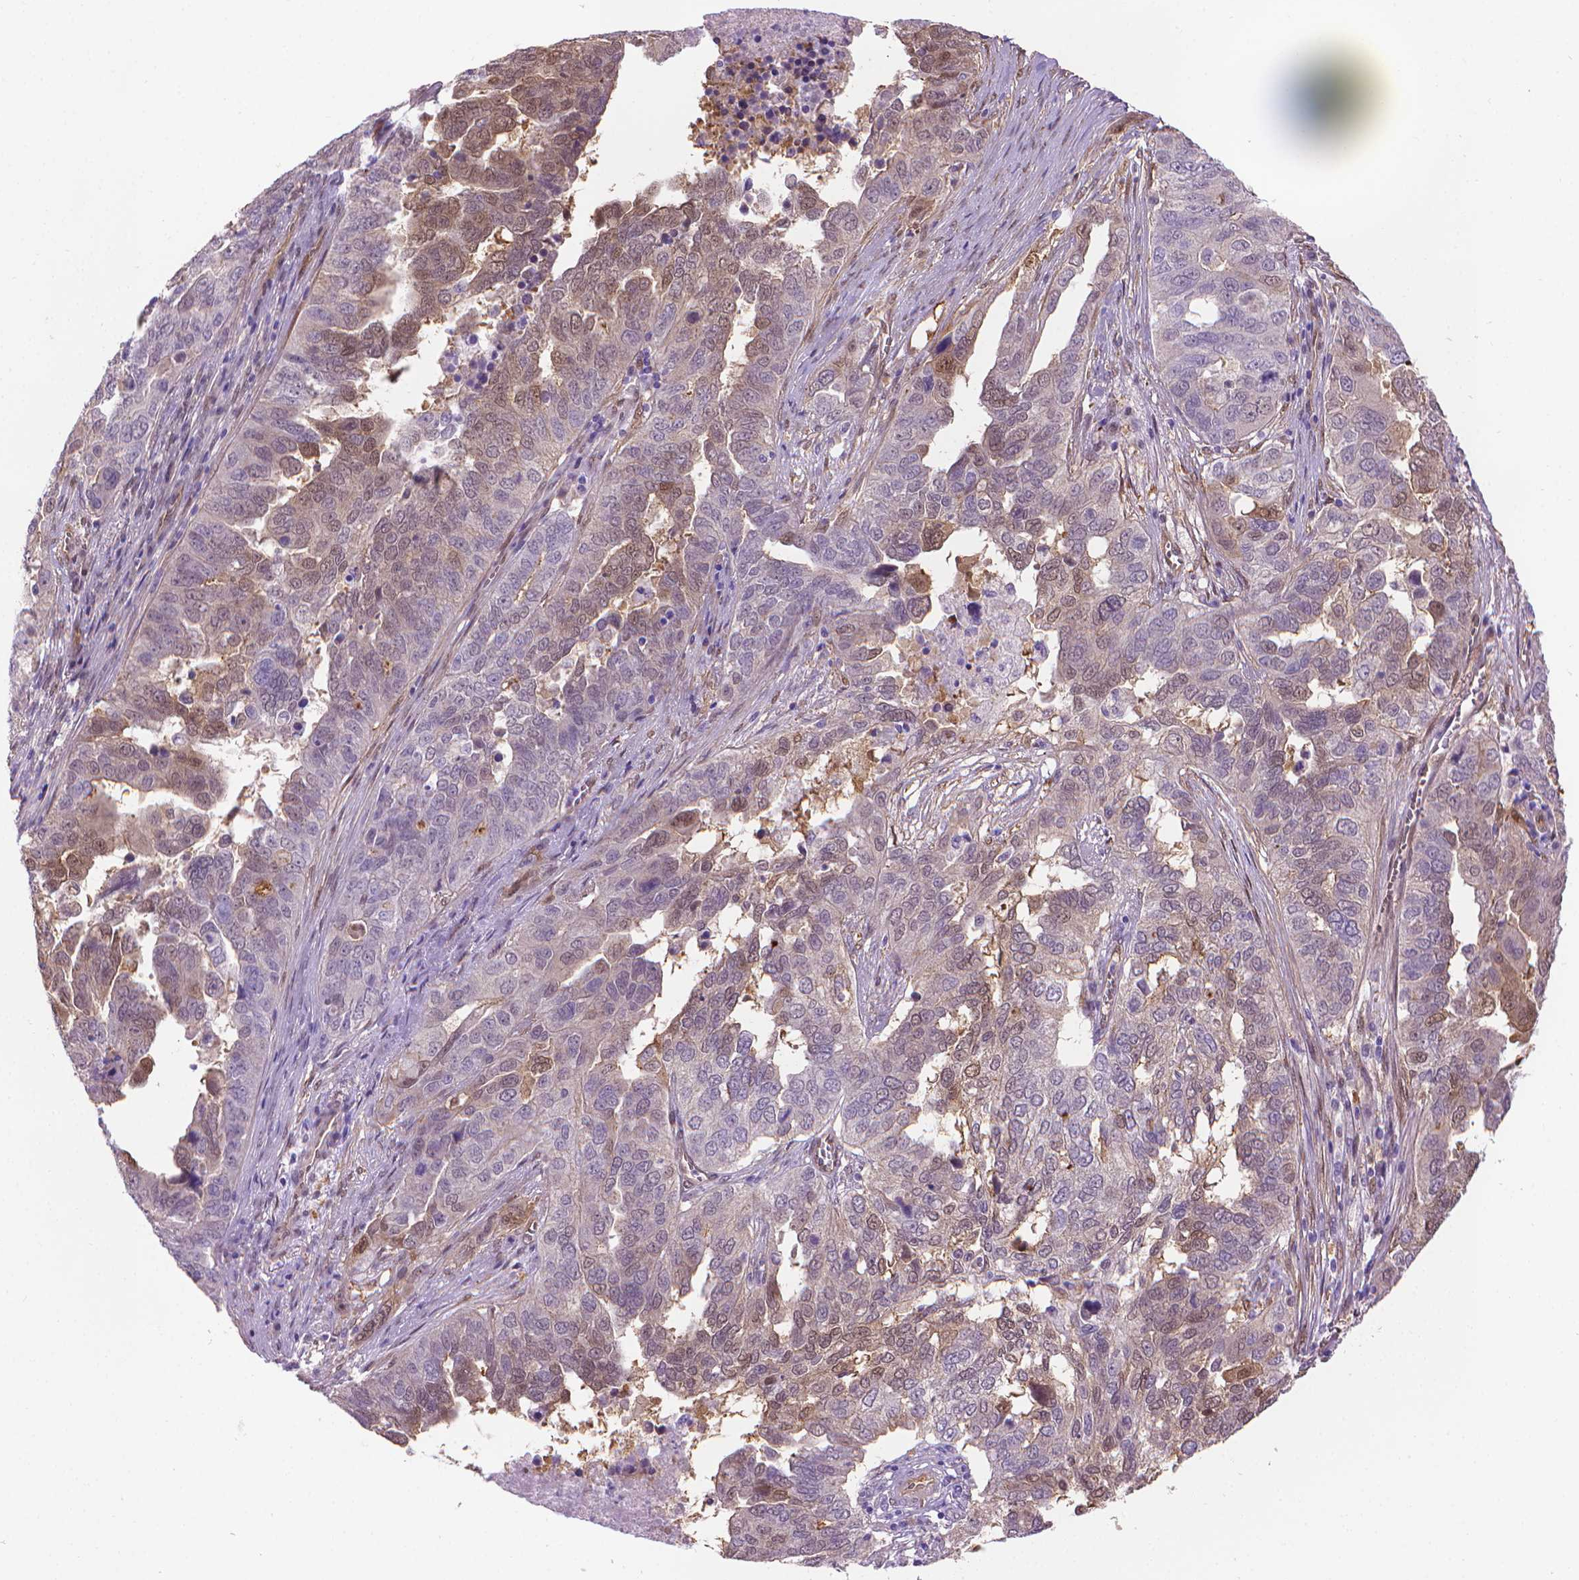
{"staining": {"intensity": "weak", "quantity": "25%-75%", "location": "cytoplasmic/membranous,nuclear"}, "tissue": "ovarian cancer", "cell_type": "Tumor cells", "image_type": "cancer", "snomed": [{"axis": "morphology", "description": "Carcinoma, endometroid"}, {"axis": "topography", "description": "Soft tissue"}, {"axis": "topography", "description": "Ovary"}], "caption": "Ovarian endometroid carcinoma stained for a protein (brown) shows weak cytoplasmic/membranous and nuclear positive expression in about 25%-75% of tumor cells.", "gene": "CLIC4", "patient": {"sex": "female", "age": 52}}